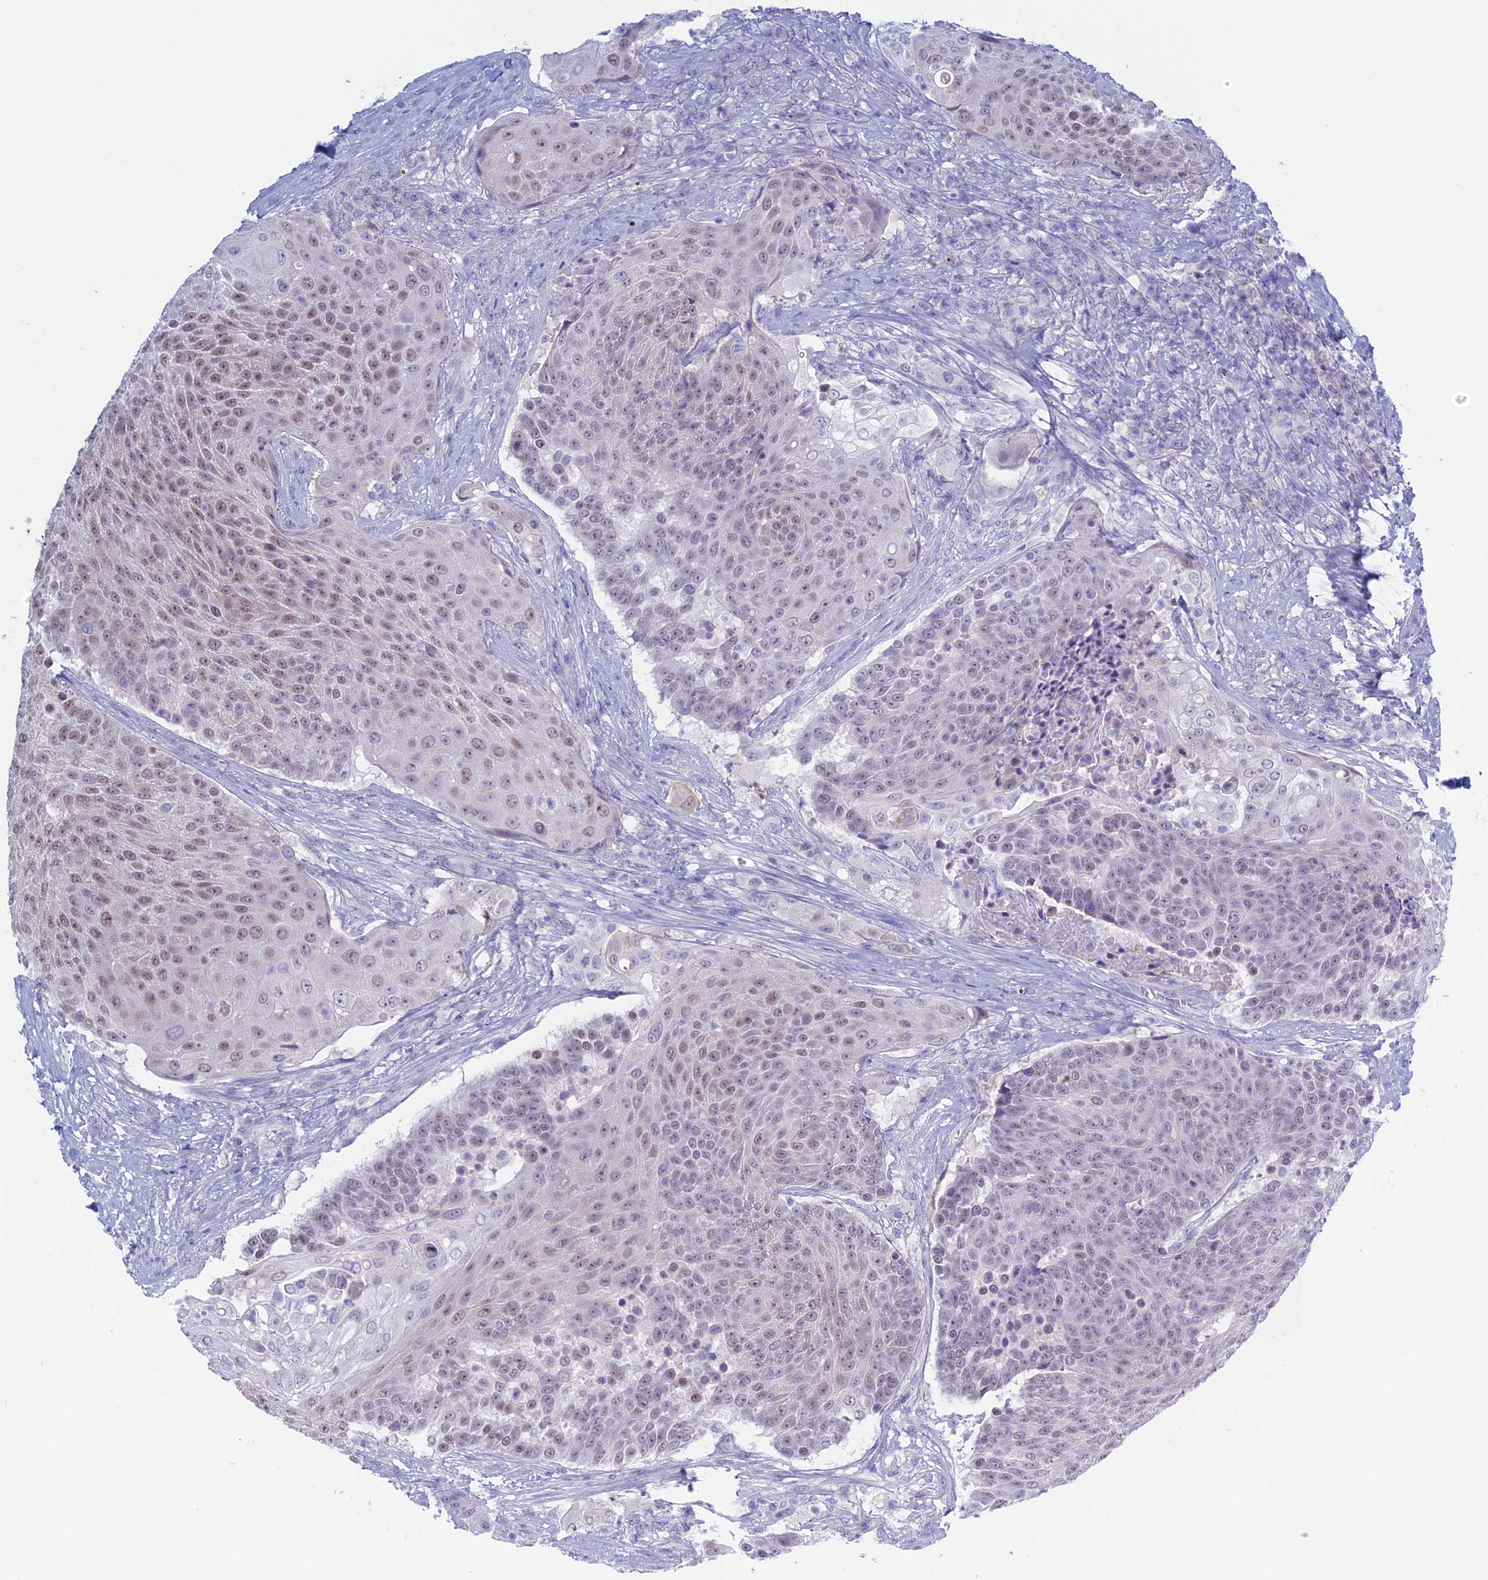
{"staining": {"intensity": "weak", "quantity": "25%-75%", "location": "cytoplasmic/membranous,nuclear"}, "tissue": "urothelial cancer", "cell_type": "Tumor cells", "image_type": "cancer", "snomed": [{"axis": "morphology", "description": "Urothelial carcinoma, High grade"}, {"axis": "topography", "description": "Urinary bladder"}], "caption": "High-magnification brightfield microscopy of urothelial carcinoma (high-grade) stained with DAB (brown) and counterstained with hematoxylin (blue). tumor cells exhibit weak cytoplasmic/membranous and nuclear positivity is identified in approximately25%-75% of cells.", "gene": "LHFPL2", "patient": {"sex": "female", "age": 63}}